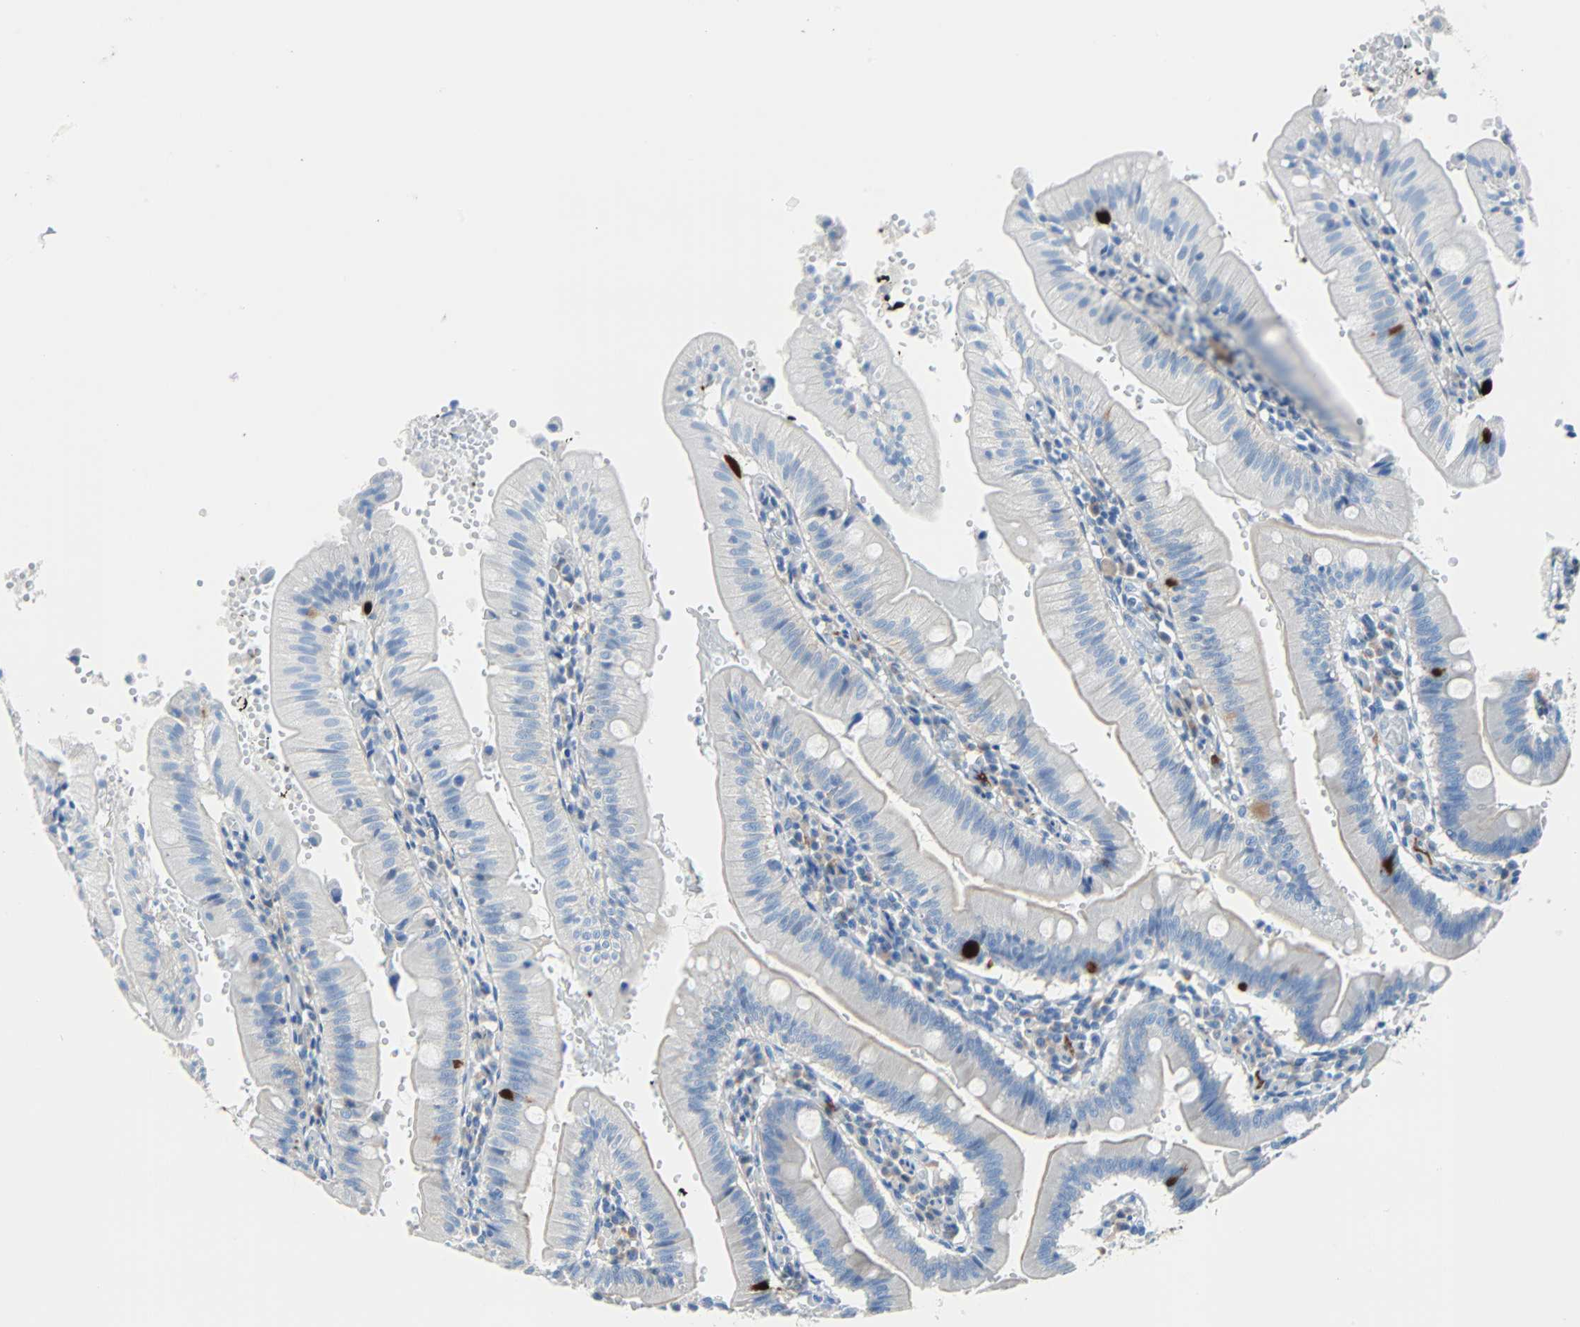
{"staining": {"intensity": "negative", "quantity": "none", "location": "none"}, "tissue": "small intestine", "cell_type": "Glandular cells", "image_type": "normal", "snomed": [{"axis": "morphology", "description": "Normal tissue, NOS"}, {"axis": "topography", "description": "Small intestine"}], "caption": "Immunohistochemistry (IHC) of normal small intestine shows no staining in glandular cells. (DAB (3,3'-diaminobenzidine) IHC with hematoxylin counter stain).", "gene": "PDPN", "patient": {"sex": "male", "age": 71}}